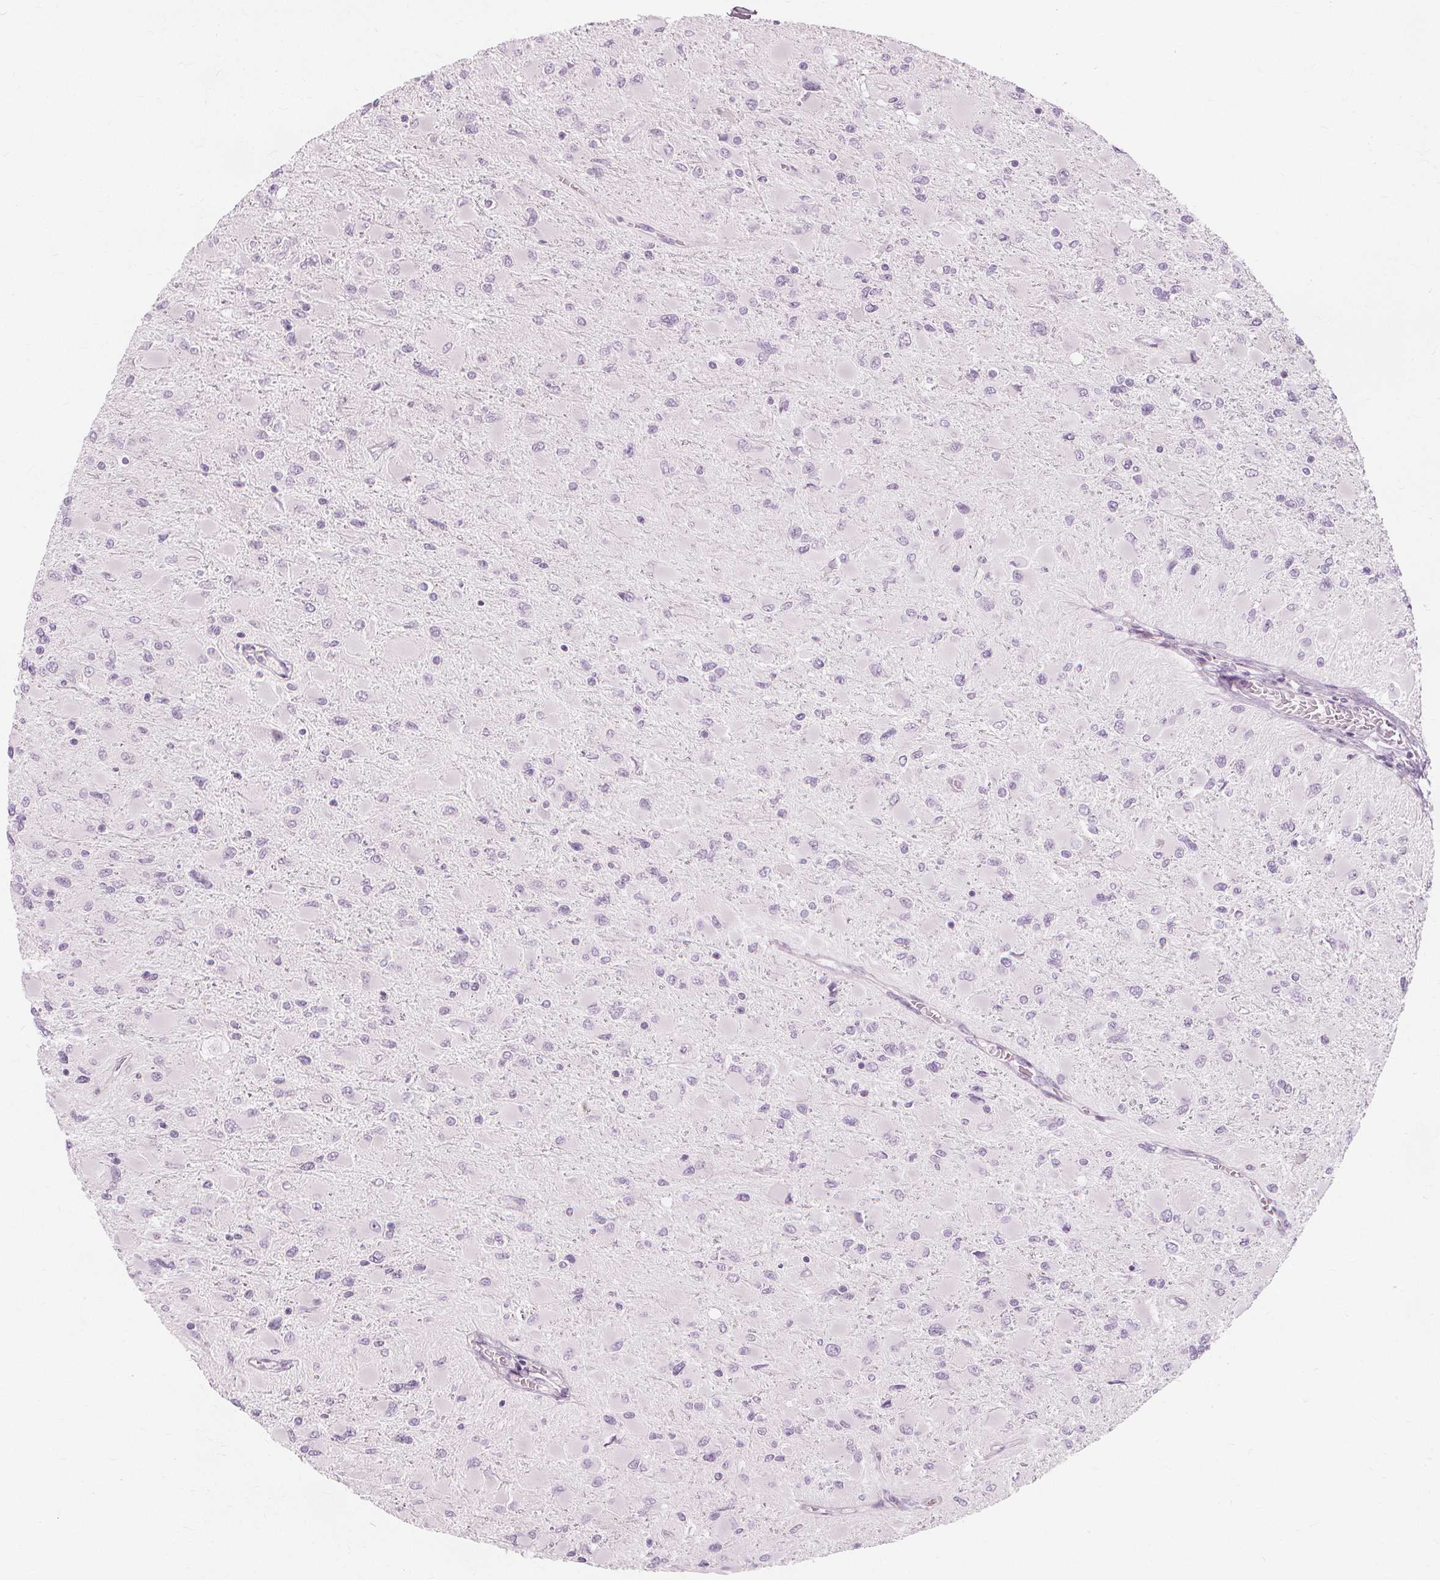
{"staining": {"intensity": "negative", "quantity": "none", "location": "none"}, "tissue": "glioma", "cell_type": "Tumor cells", "image_type": "cancer", "snomed": [{"axis": "morphology", "description": "Glioma, malignant, High grade"}, {"axis": "topography", "description": "Cerebral cortex"}], "caption": "Malignant high-grade glioma was stained to show a protein in brown. There is no significant positivity in tumor cells.", "gene": "TFF1", "patient": {"sex": "female", "age": 36}}